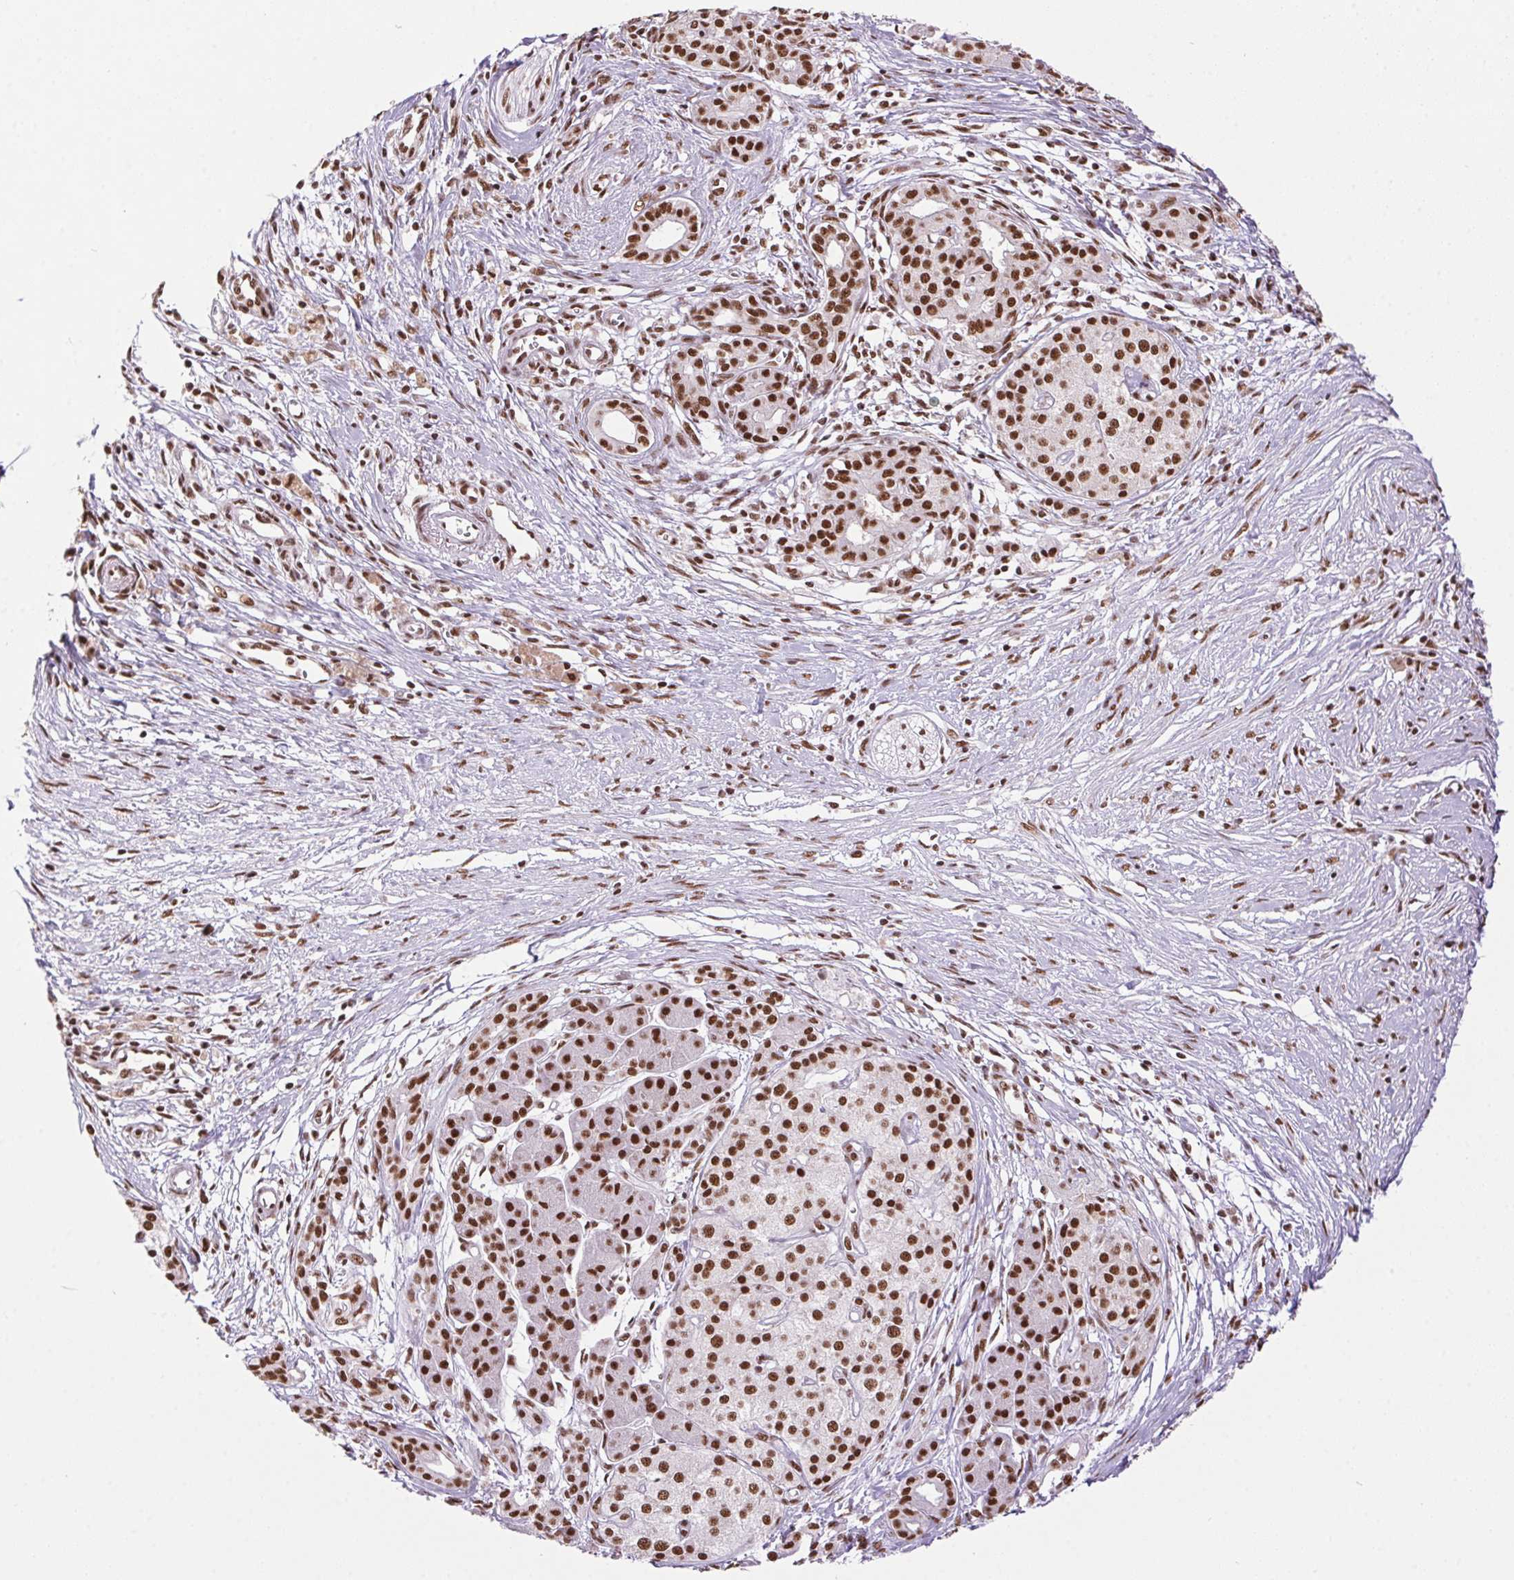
{"staining": {"intensity": "strong", "quantity": ">75%", "location": "nuclear"}, "tissue": "pancreatic cancer", "cell_type": "Tumor cells", "image_type": "cancer", "snomed": [{"axis": "morphology", "description": "Adenocarcinoma, NOS"}, {"axis": "topography", "description": "Pancreas"}], "caption": "The image displays staining of pancreatic adenocarcinoma, revealing strong nuclear protein expression (brown color) within tumor cells. (Stains: DAB (3,3'-diaminobenzidine) in brown, nuclei in blue, Microscopy: brightfield microscopy at high magnification).", "gene": "ZNF207", "patient": {"sex": "female", "age": 47}}